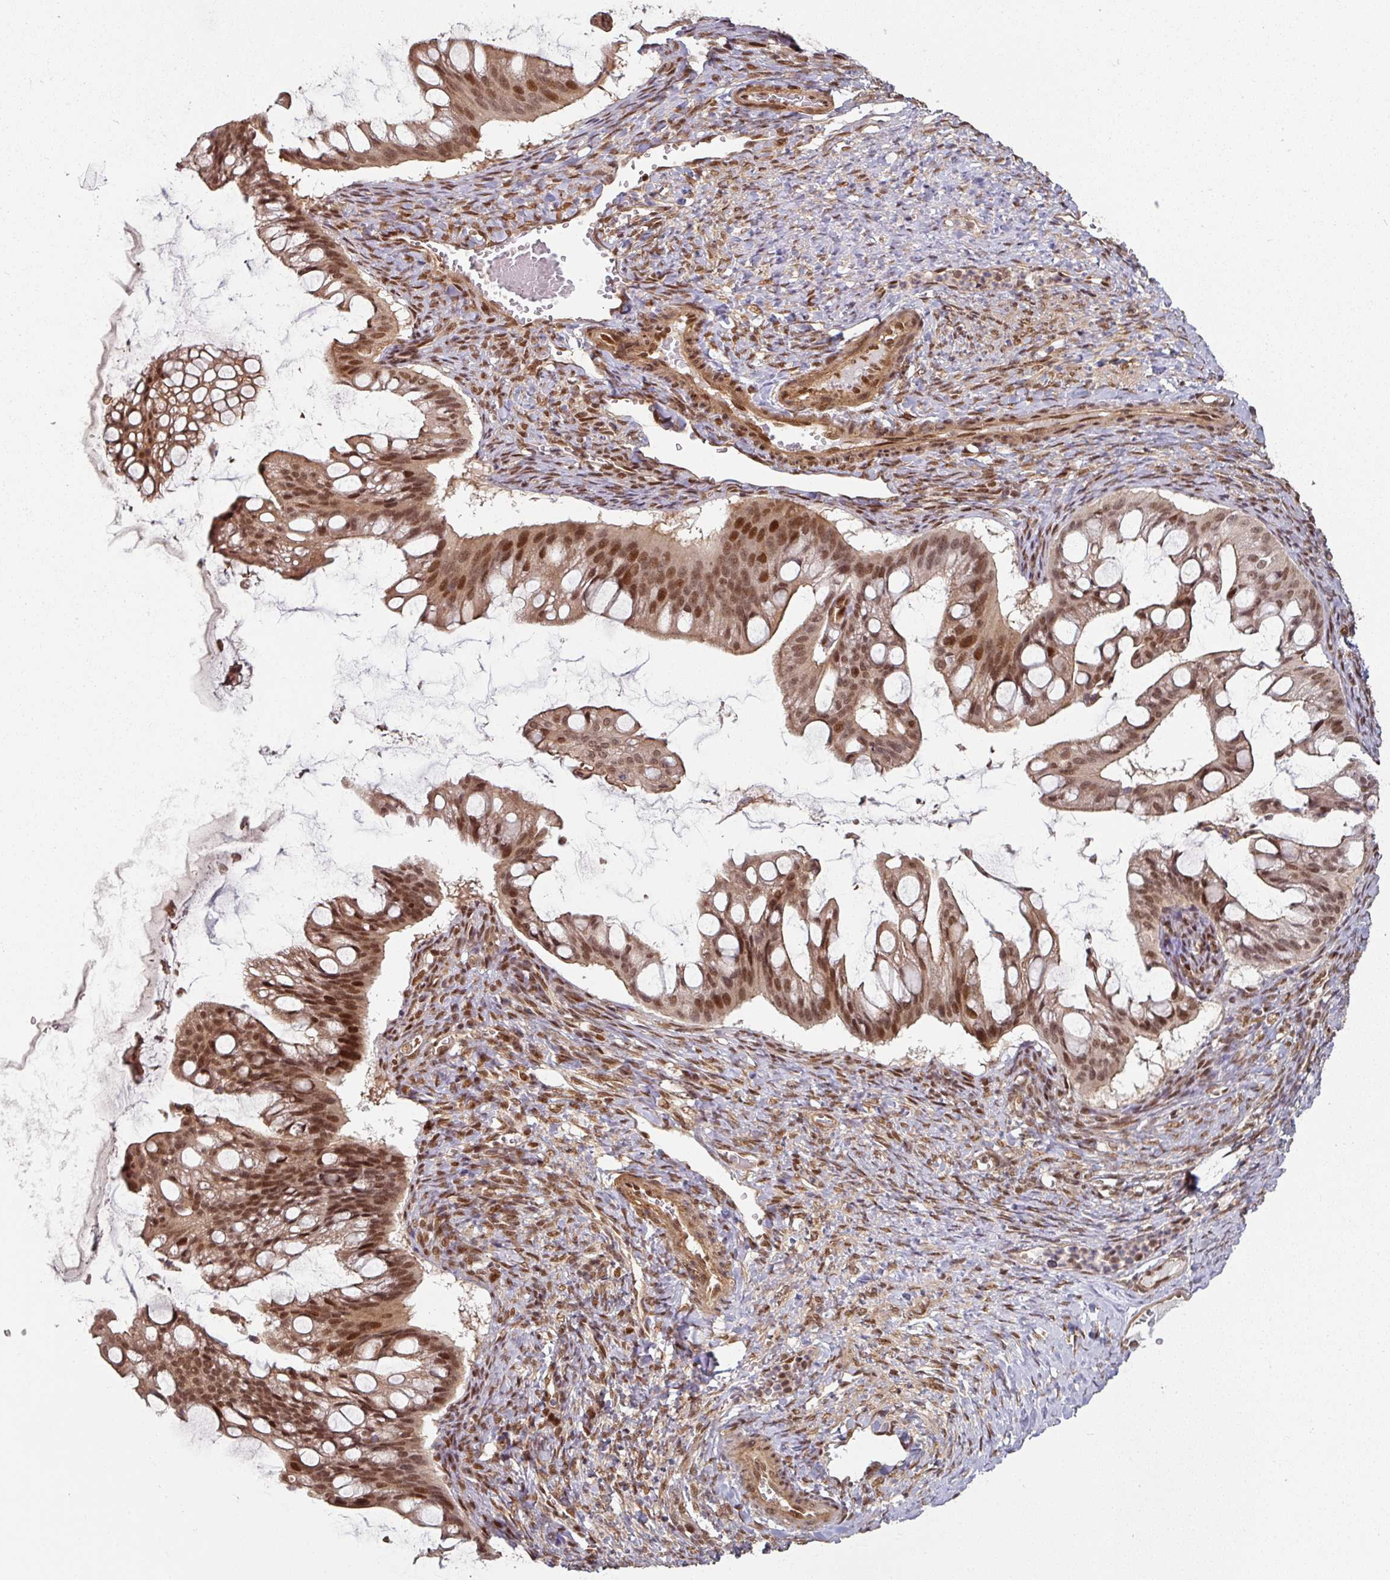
{"staining": {"intensity": "moderate", "quantity": ">75%", "location": "nuclear"}, "tissue": "ovarian cancer", "cell_type": "Tumor cells", "image_type": "cancer", "snomed": [{"axis": "morphology", "description": "Cystadenocarcinoma, mucinous, NOS"}, {"axis": "topography", "description": "Ovary"}], "caption": "Immunohistochemistry (DAB (3,3'-diaminobenzidine)) staining of human ovarian cancer (mucinous cystadenocarcinoma) displays moderate nuclear protein expression in approximately >75% of tumor cells.", "gene": "SIK3", "patient": {"sex": "female", "age": 73}}